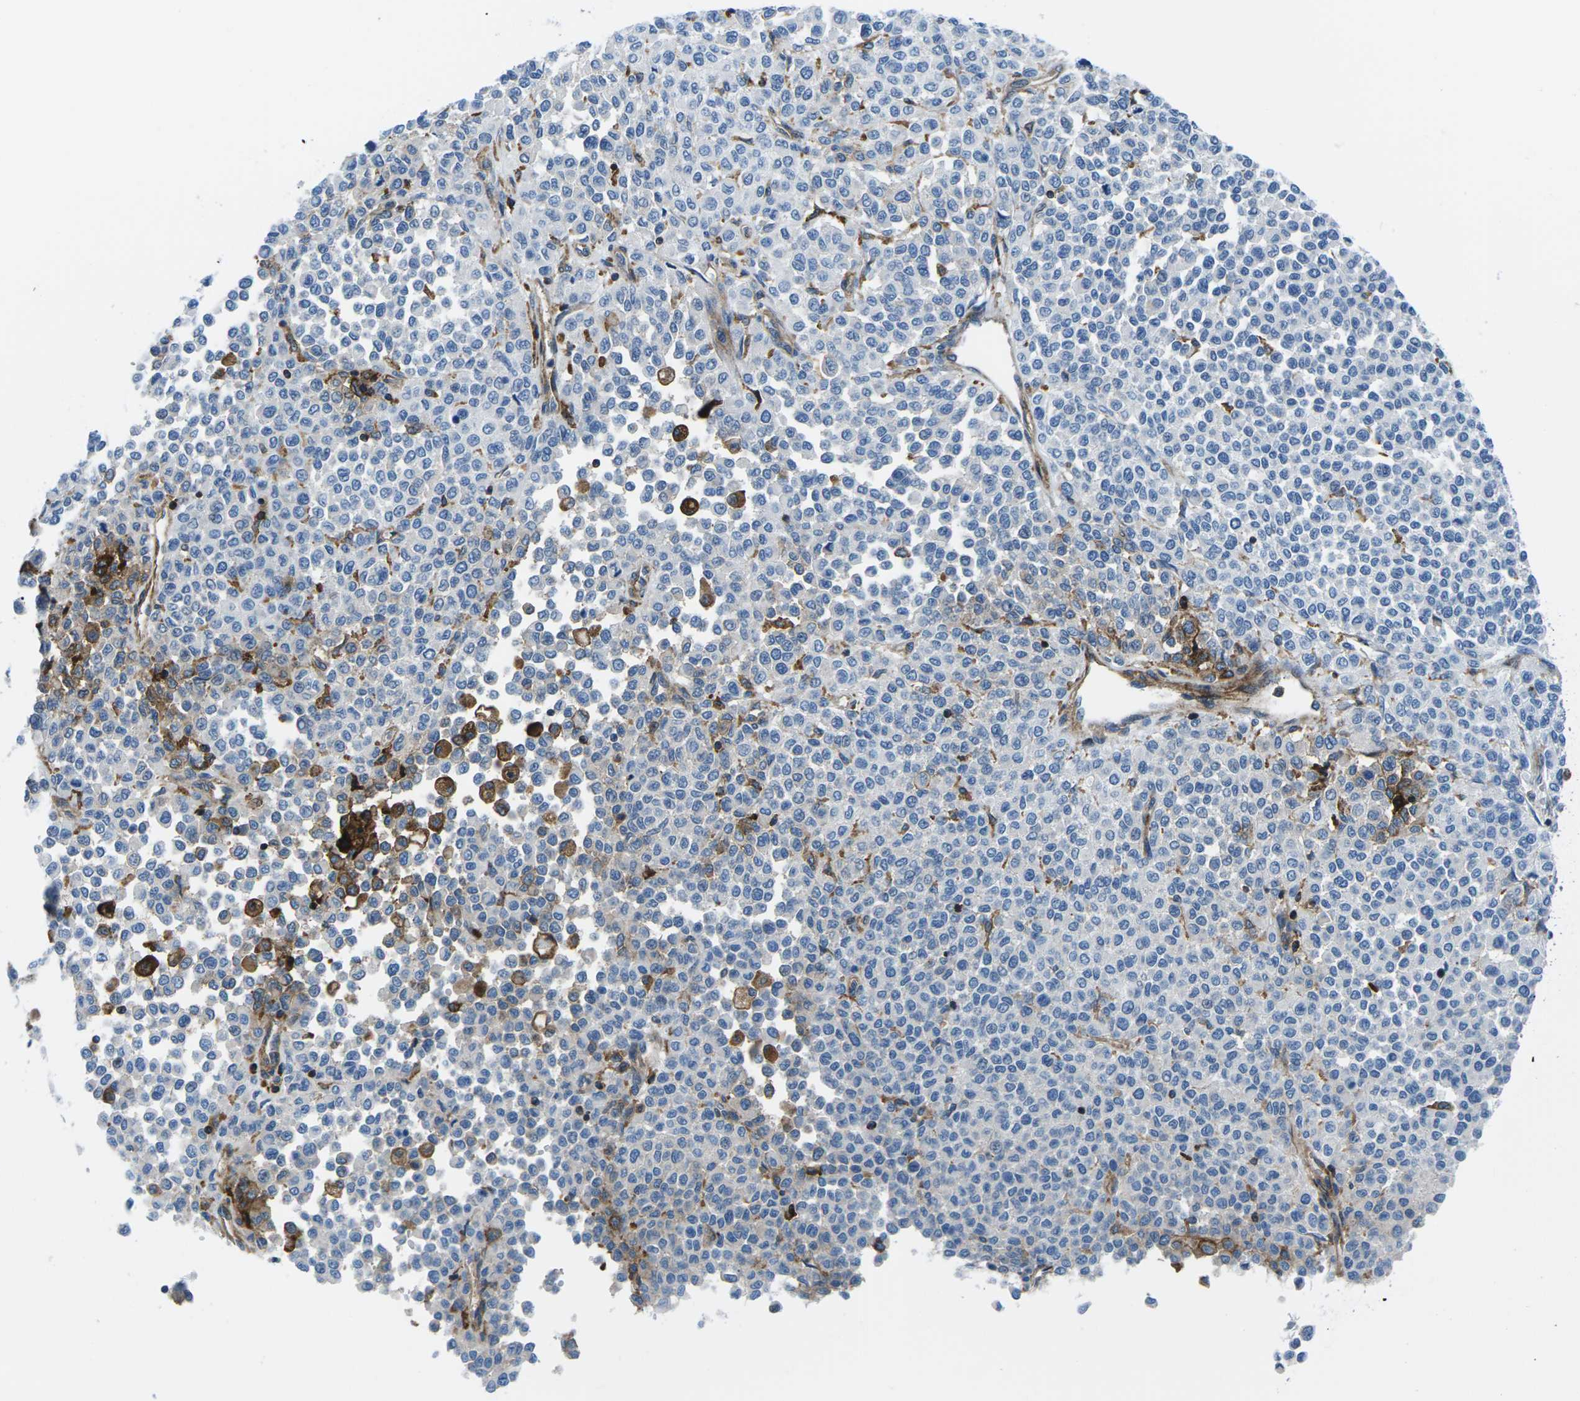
{"staining": {"intensity": "negative", "quantity": "none", "location": "none"}, "tissue": "melanoma", "cell_type": "Tumor cells", "image_type": "cancer", "snomed": [{"axis": "morphology", "description": "Malignant melanoma, Metastatic site"}, {"axis": "topography", "description": "Pancreas"}], "caption": "Immunohistochemistry (IHC) of malignant melanoma (metastatic site) displays no positivity in tumor cells.", "gene": "SOCS4", "patient": {"sex": "female", "age": 30}}